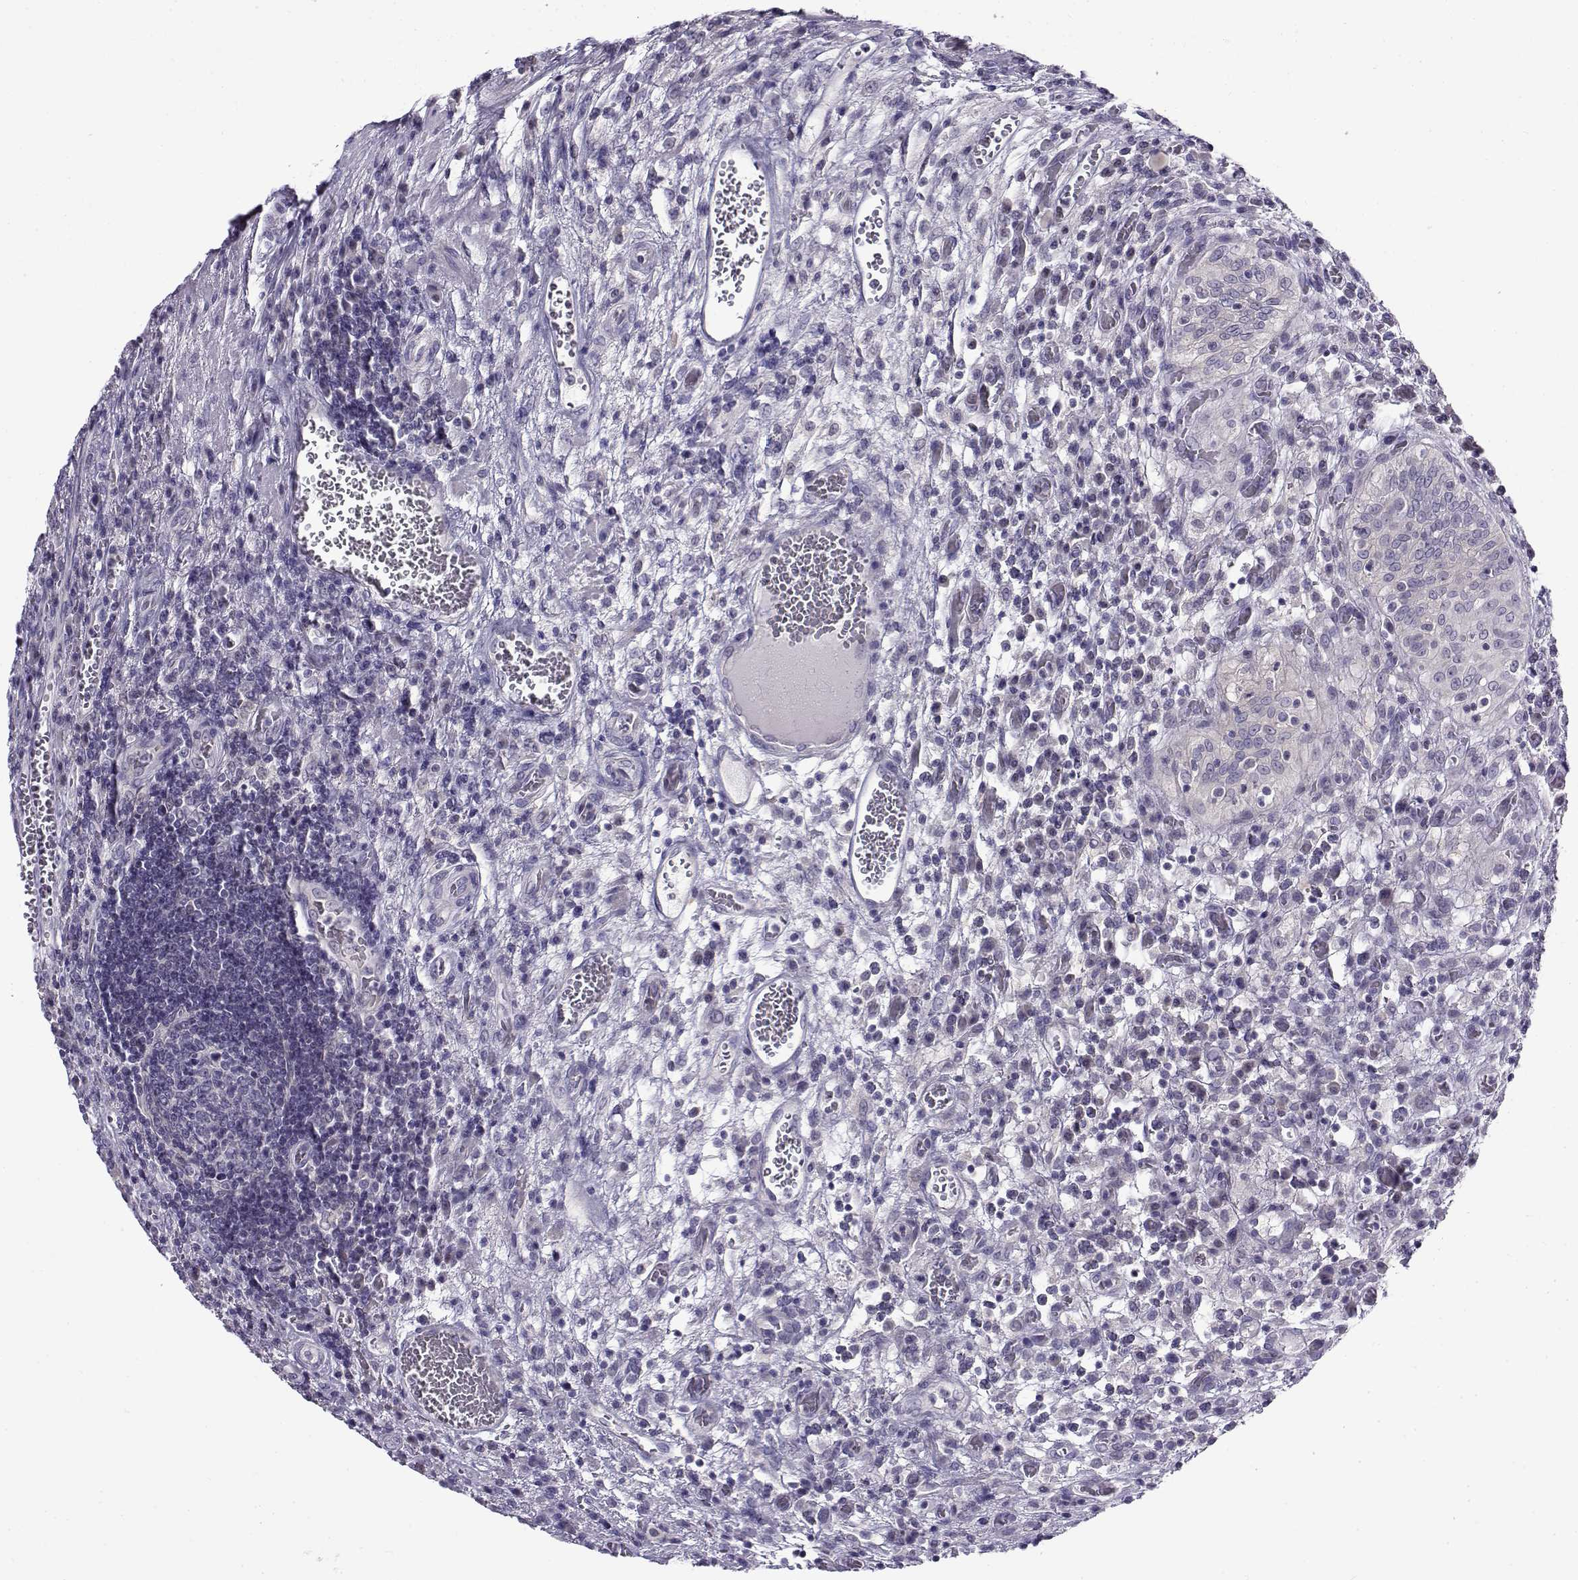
{"staining": {"intensity": "negative", "quantity": "none", "location": "none"}, "tissue": "urothelial cancer", "cell_type": "Tumor cells", "image_type": "cancer", "snomed": [{"axis": "morphology", "description": "Urothelial carcinoma, High grade"}, {"axis": "topography", "description": "Urinary bladder"}], "caption": "This is an immunohistochemistry photomicrograph of human urothelial carcinoma (high-grade). There is no staining in tumor cells.", "gene": "FEZF1", "patient": {"sex": "male", "age": 60}}